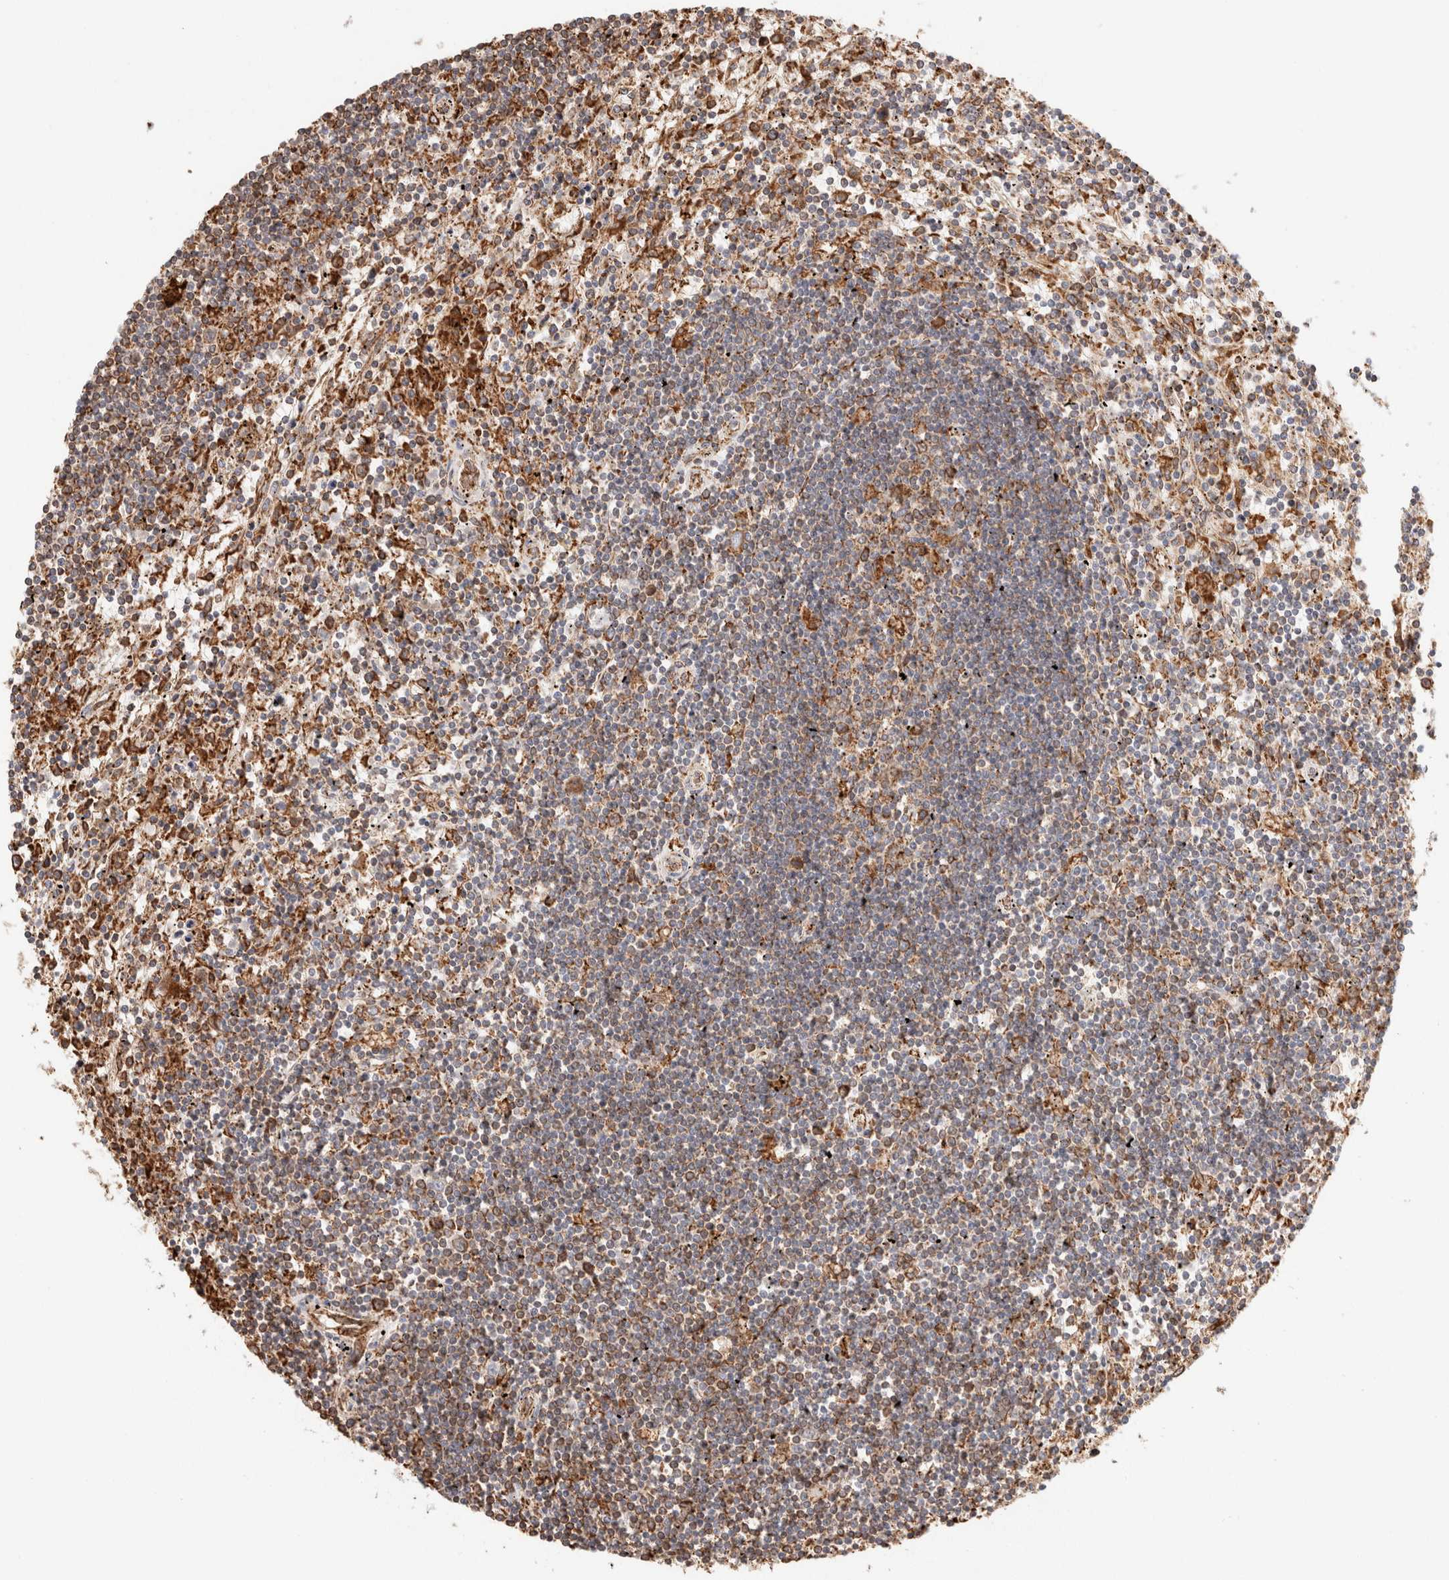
{"staining": {"intensity": "moderate", "quantity": "25%-75%", "location": "cytoplasmic/membranous"}, "tissue": "lymphoma", "cell_type": "Tumor cells", "image_type": "cancer", "snomed": [{"axis": "morphology", "description": "Malignant lymphoma, non-Hodgkin's type, Low grade"}, {"axis": "topography", "description": "Spleen"}], "caption": "A histopathology image of human malignant lymphoma, non-Hodgkin's type (low-grade) stained for a protein shows moderate cytoplasmic/membranous brown staining in tumor cells. (DAB (3,3'-diaminobenzidine) IHC, brown staining for protein, blue staining for nuclei).", "gene": "FER", "patient": {"sex": "male", "age": 76}}